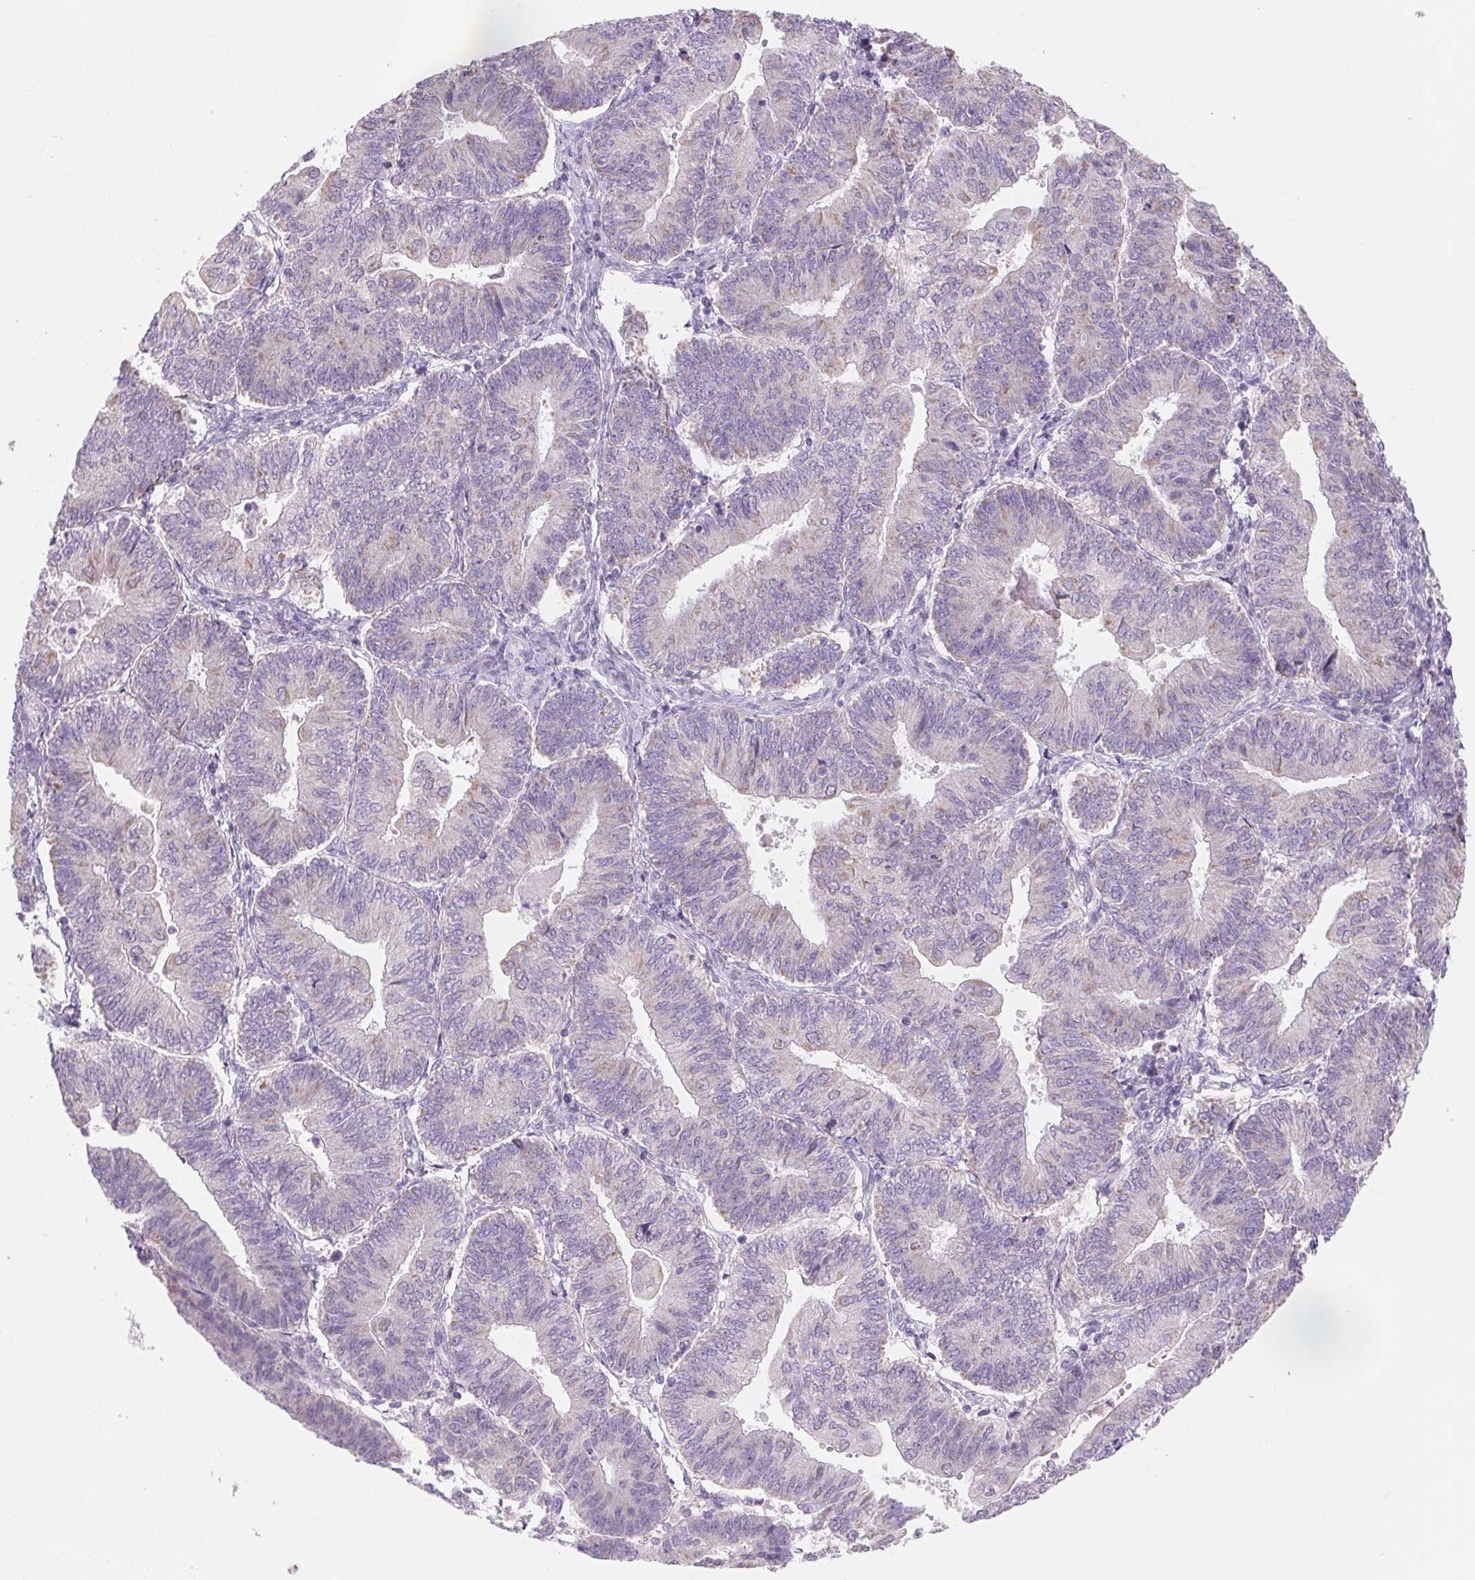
{"staining": {"intensity": "negative", "quantity": "none", "location": "none"}, "tissue": "endometrial cancer", "cell_type": "Tumor cells", "image_type": "cancer", "snomed": [{"axis": "morphology", "description": "Adenocarcinoma, NOS"}, {"axis": "topography", "description": "Endometrium"}], "caption": "An IHC image of adenocarcinoma (endometrial) is shown. There is no staining in tumor cells of adenocarcinoma (endometrial).", "gene": "DPPA5", "patient": {"sex": "female", "age": 65}}